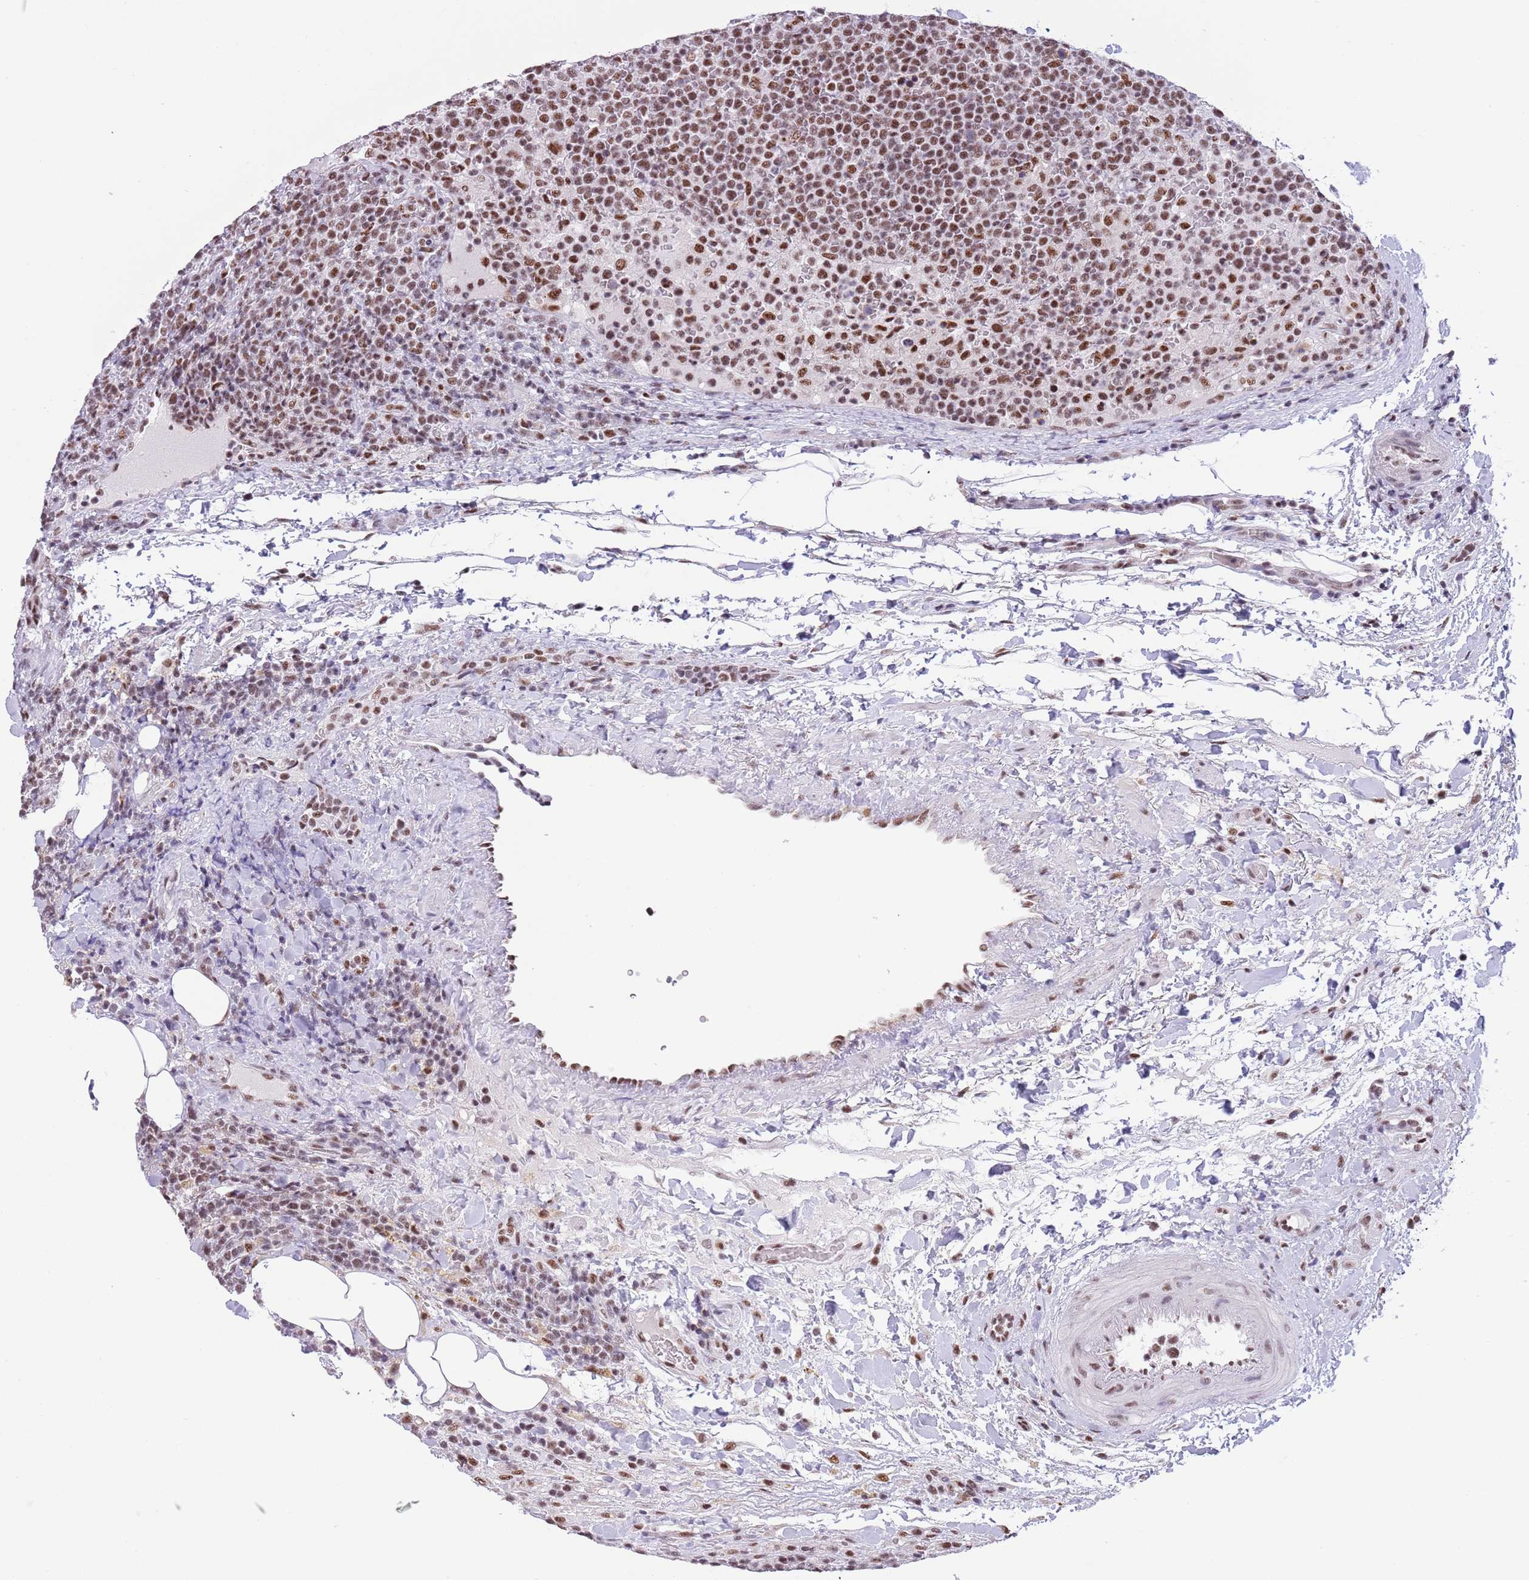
{"staining": {"intensity": "moderate", "quantity": ">75%", "location": "nuclear"}, "tissue": "lymphoma", "cell_type": "Tumor cells", "image_type": "cancer", "snomed": [{"axis": "morphology", "description": "Malignant lymphoma, non-Hodgkin's type, High grade"}, {"axis": "topography", "description": "Lymph node"}], "caption": "This photomicrograph displays IHC staining of human malignant lymphoma, non-Hodgkin's type (high-grade), with medium moderate nuclear staining in about >75% of tumor cells.", "gene": "SF3A2", "patient": {"sex": "male", "age": 61}}